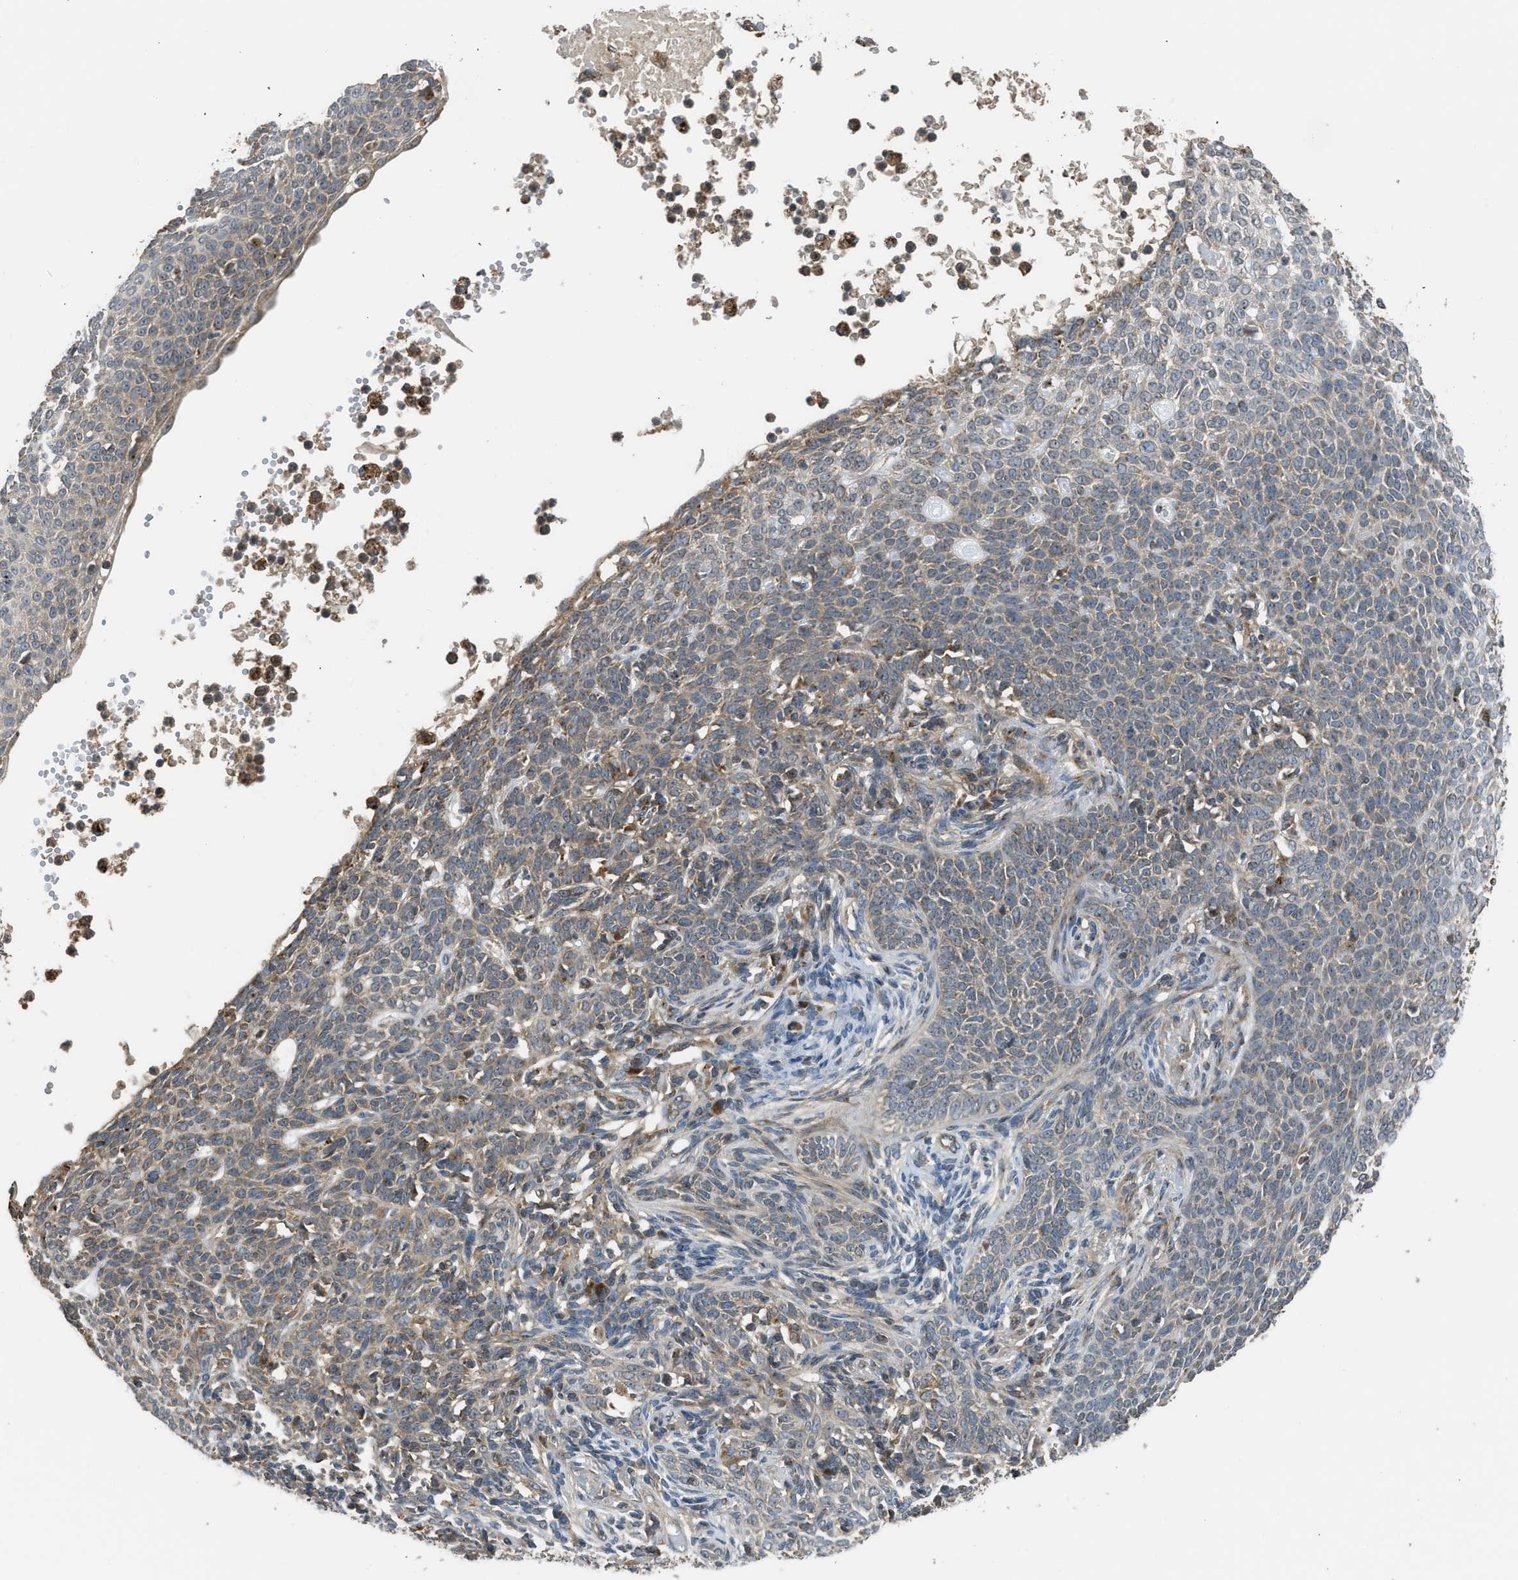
{"staining": {"intensity": "moderate", "quantity": "25%-75%", "location": "cytoplasmic/membranous"}, "tissue": "skin cancer", "cell_type": "Tumor cells", "image_type": "cancer", "snomed": [{"axis": "morphology", "description": "Normal tissue, NOS"}, {"axis": "morphology", "description": "Basal cell carcinoma"}, {"axis": "topography", "description": "Skin"}], "caption": "Protein positivity by immunohistochemistry displays moderate cytoplasmic/membranous staining in approximately 25%-75% of tumor cells in skin cancer.", "gene": "STARD3", "patient": {"sex": "male", "age": 87}}